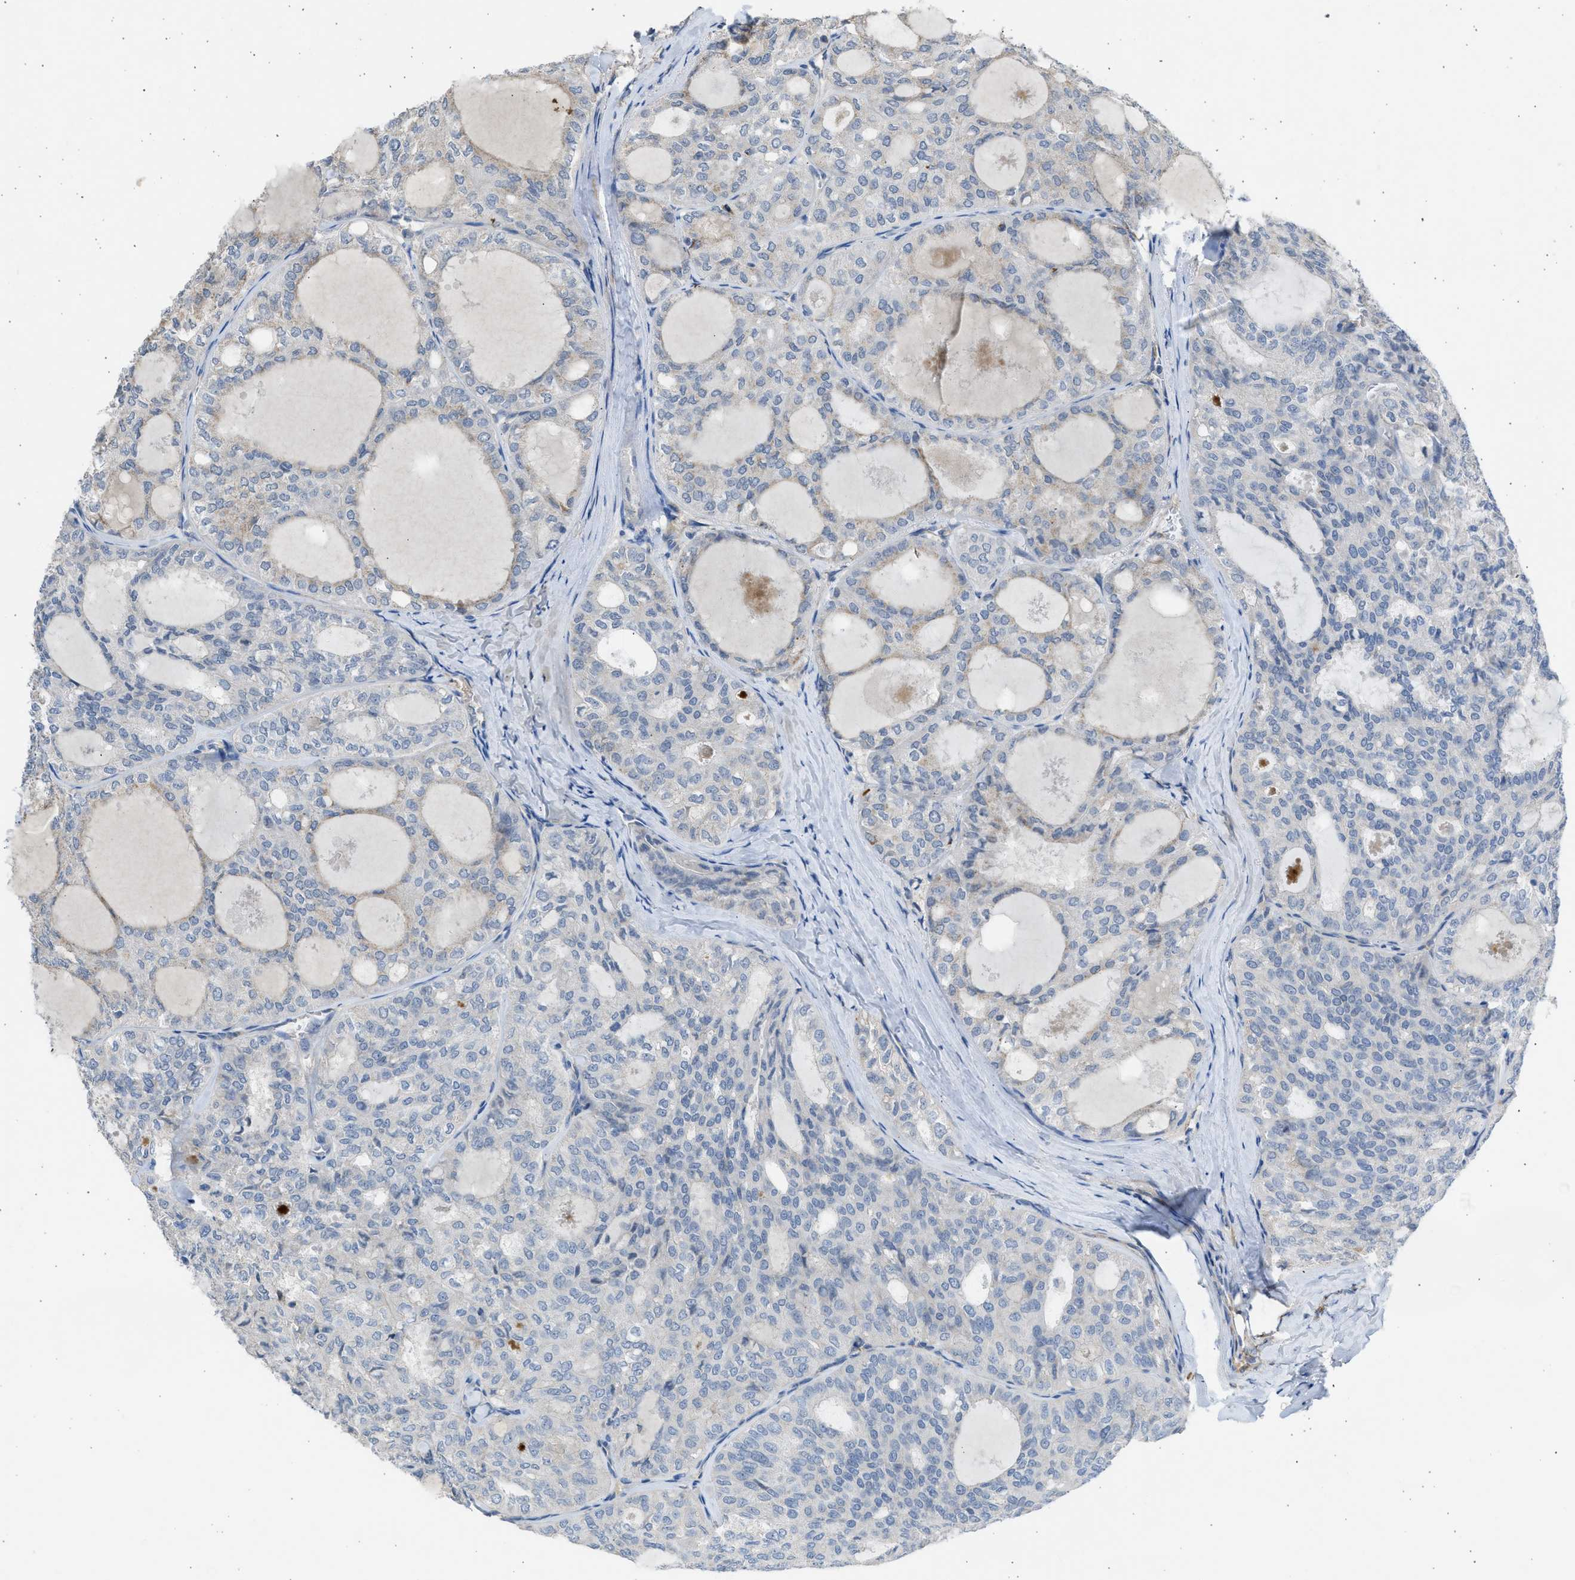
{"staining": {"intensity": "negative", "quantity": "none", "location": "none"}, "tissue": "thyroid cancer", "cell_type": "Tumor cells", "image_type": "cancer", "snomed": [{"axis": "morphology", "description": "Follicular adenoma carcinoma, NOS"}, {"axis": "topography", "description": "Thyroid gland"}], "caption": "Tumor cells show no significant expression in thyroid follicular adenoma carcinoma.", "gene": "PCNX3", "patient": {"sex": "male", "age": 75}}